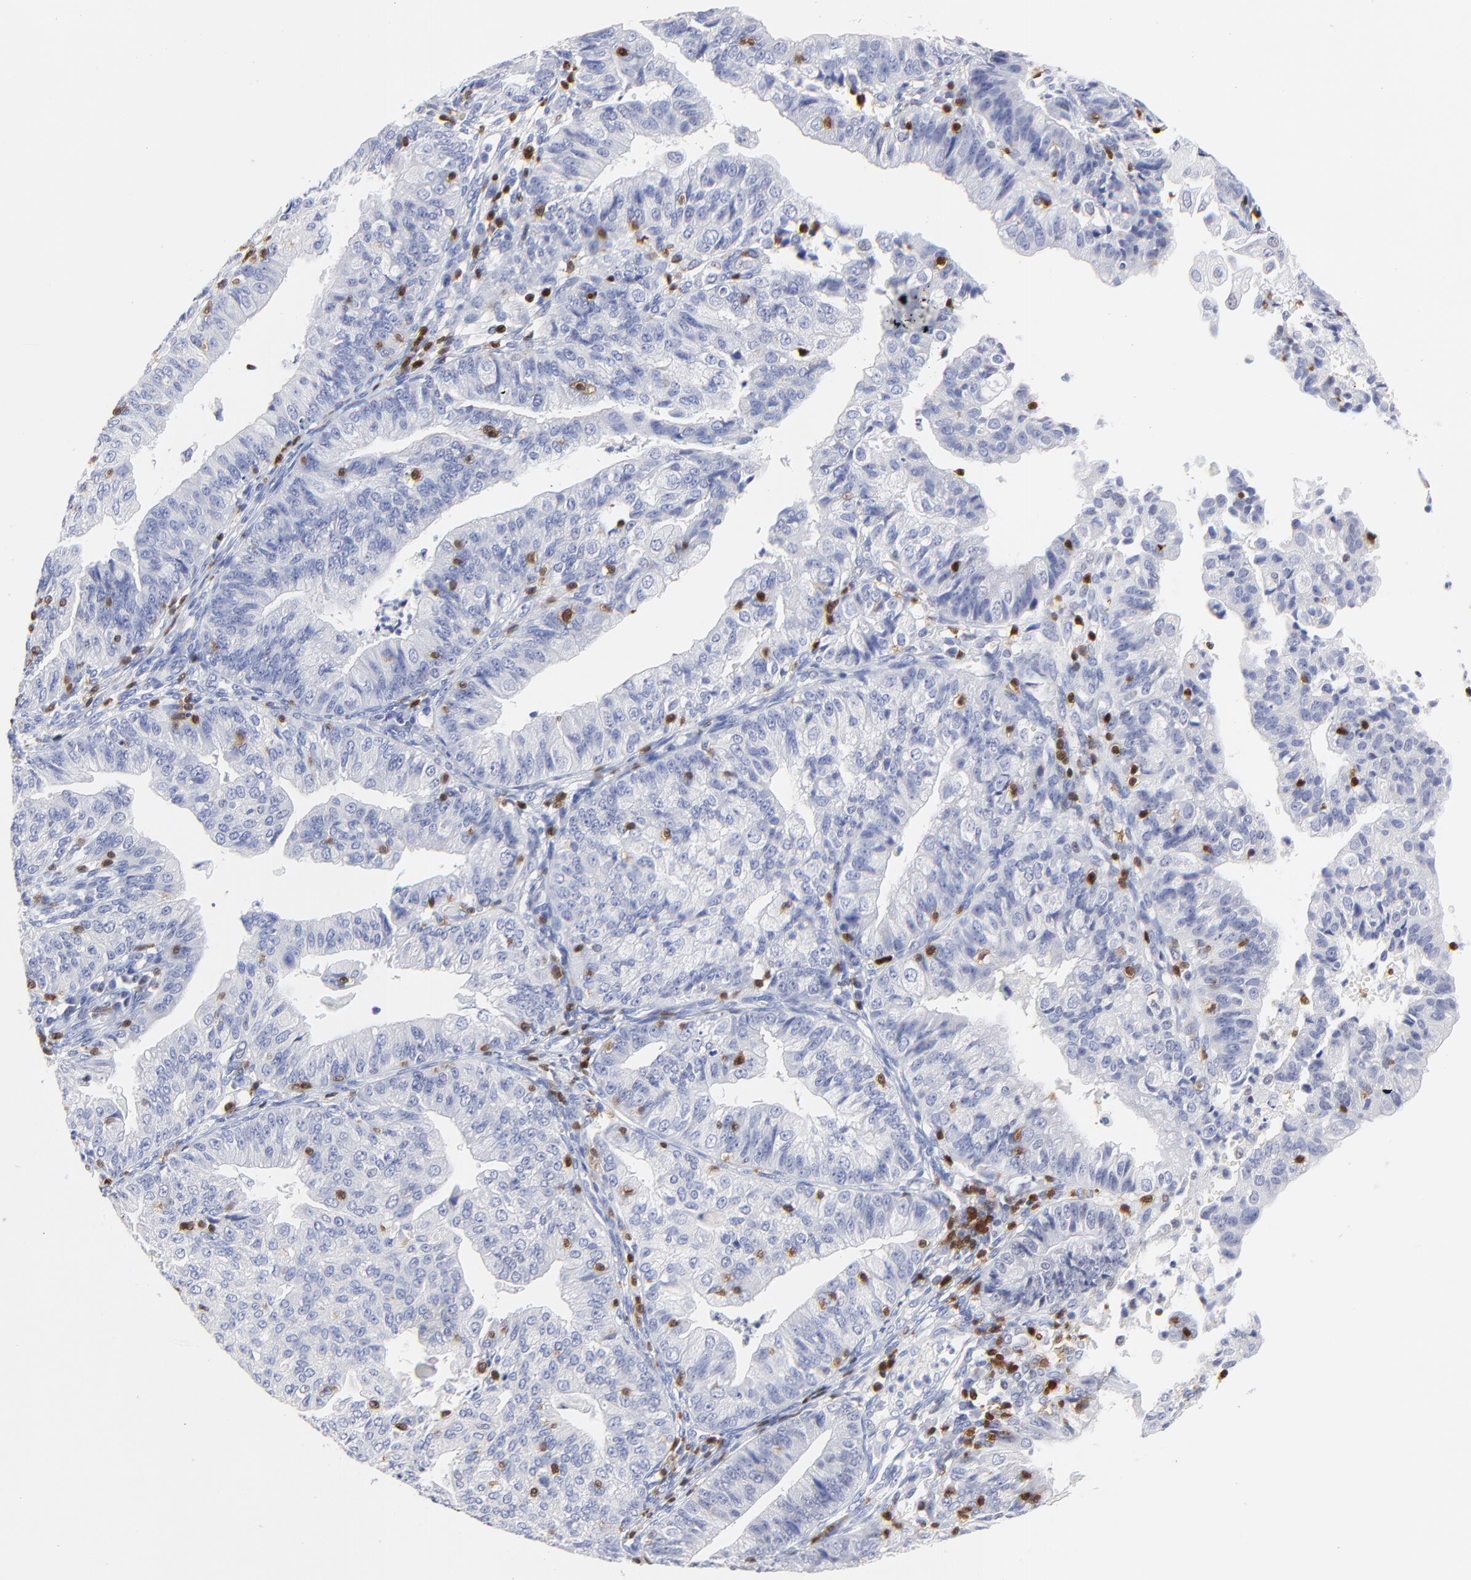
{"staining": {"intensity": "negative", "quantity": "none", "location": "none"}, "tissue": "endometrial cancer", "cell_type": "Tumor cells", "image_type": "cancer", "snomed": [{"axis": "morphology", "description": "Adenocarcinoma, NOS"}, {"axis": "topography", "description": "Endometrium"}], "caption": "This histopathology image is of endometrial adenocarcinoma stained with immunohistochemistry to label a protein in brown with the nuclei are counter-stained blue. There is no expression in tumor cells. (Brightfield microscopy of DAB immunohistochemistry (IHC) at high magnification).", "gene": "ZAP70", "patient": {"sex": "female", "age": 56}}